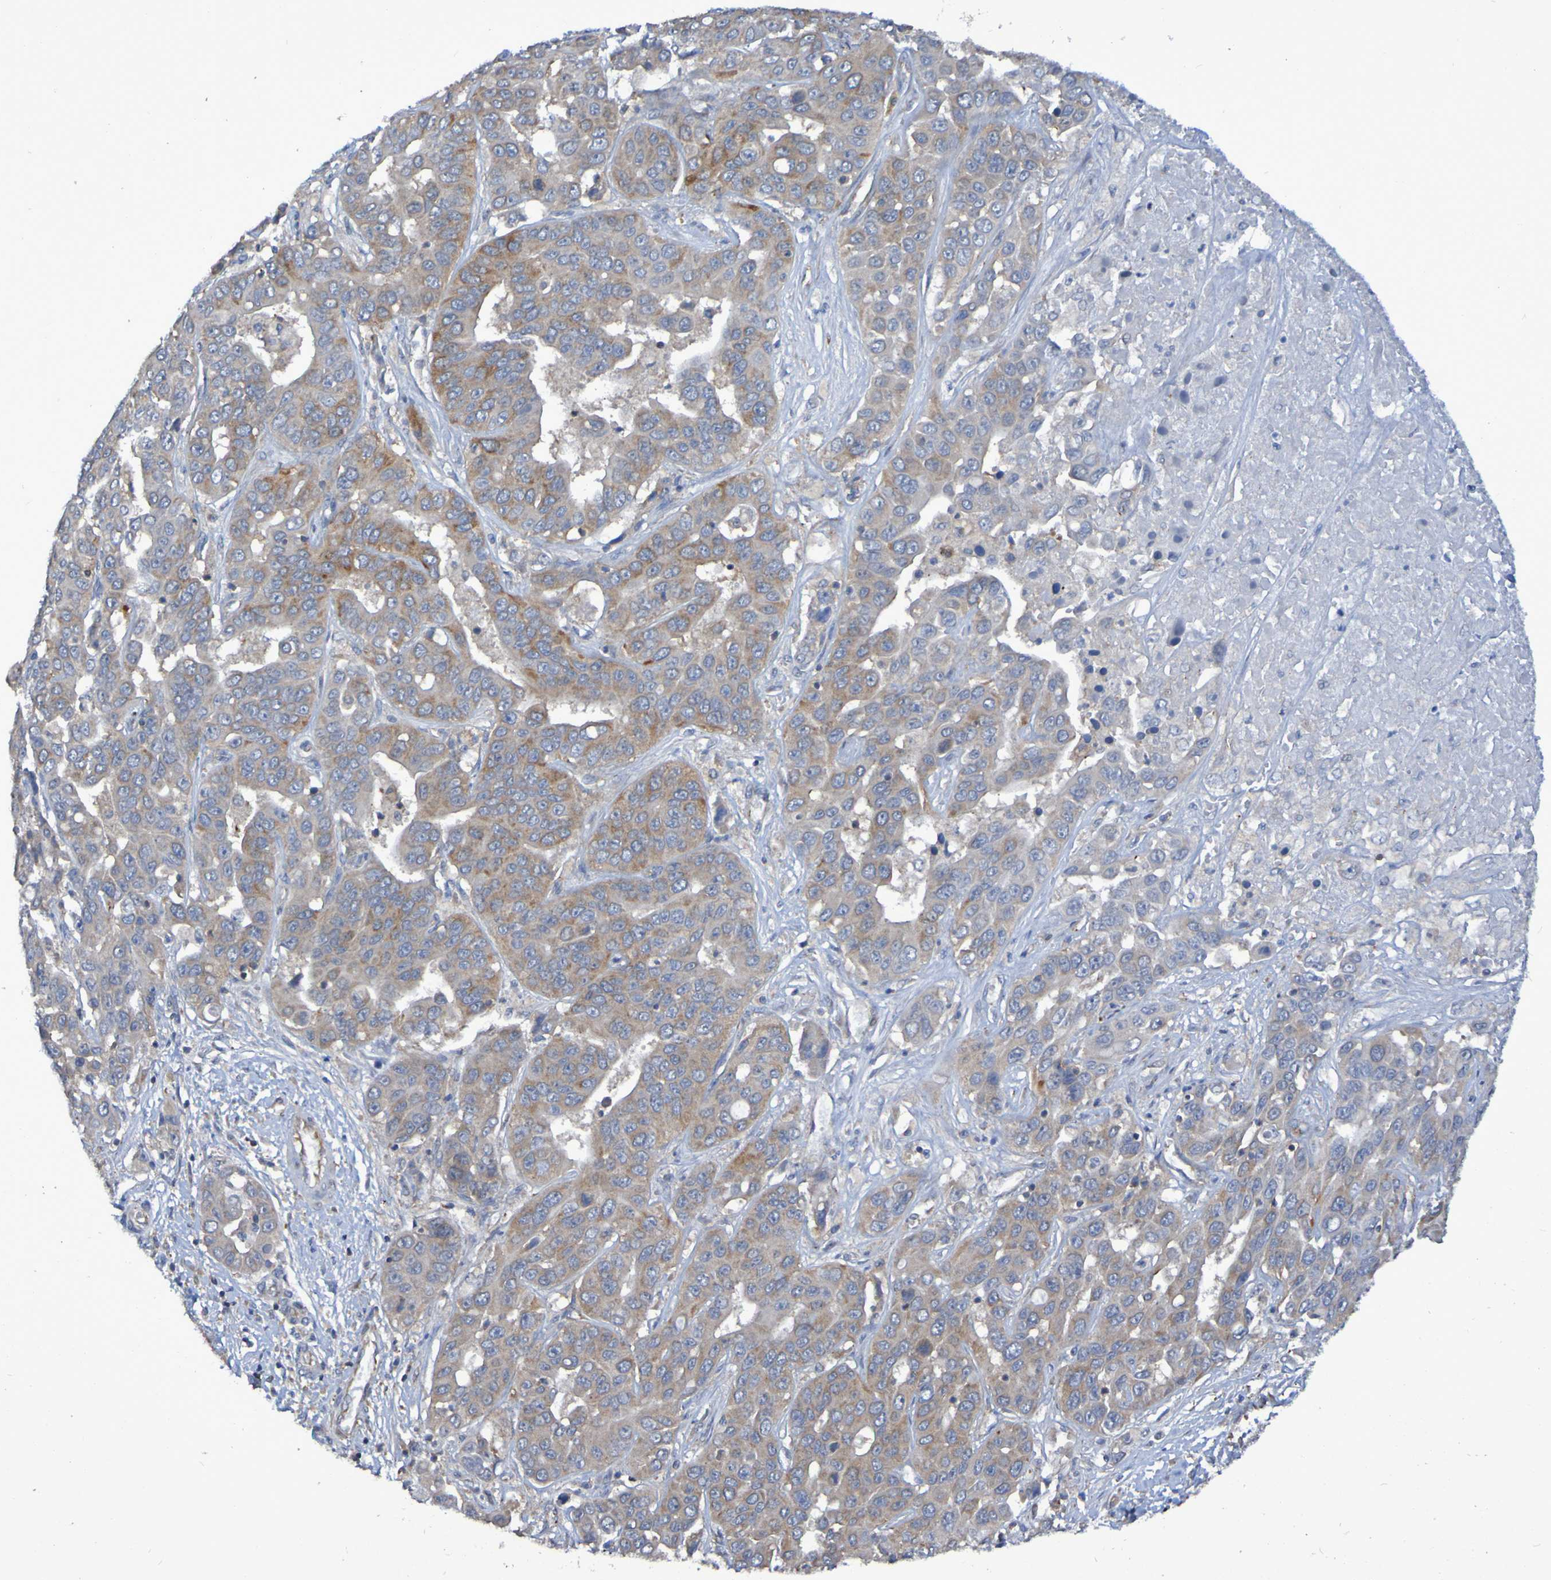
{"staining": {"intensity": "moderate", "quantity": ">75%", "location": "cytoplasmic/membranous"}, "tissue": "liver cancer", "cell_type": "Tumor cells", "image_type": "cancer", "snomed": [{"axis": "morphology", "description": "Cholangiocarcinoma"}, {"axis": "topography", "description": "Liver"}], "caption": "Cholangiocarcinoma (liver) tissue displays moderate cytoplasmic/membranous positivity in about >75% of tumor cells, visualized by immunohistochemistry.", "gene": "LMBRD2", "patient": {"sex": "female", "age": 52}}